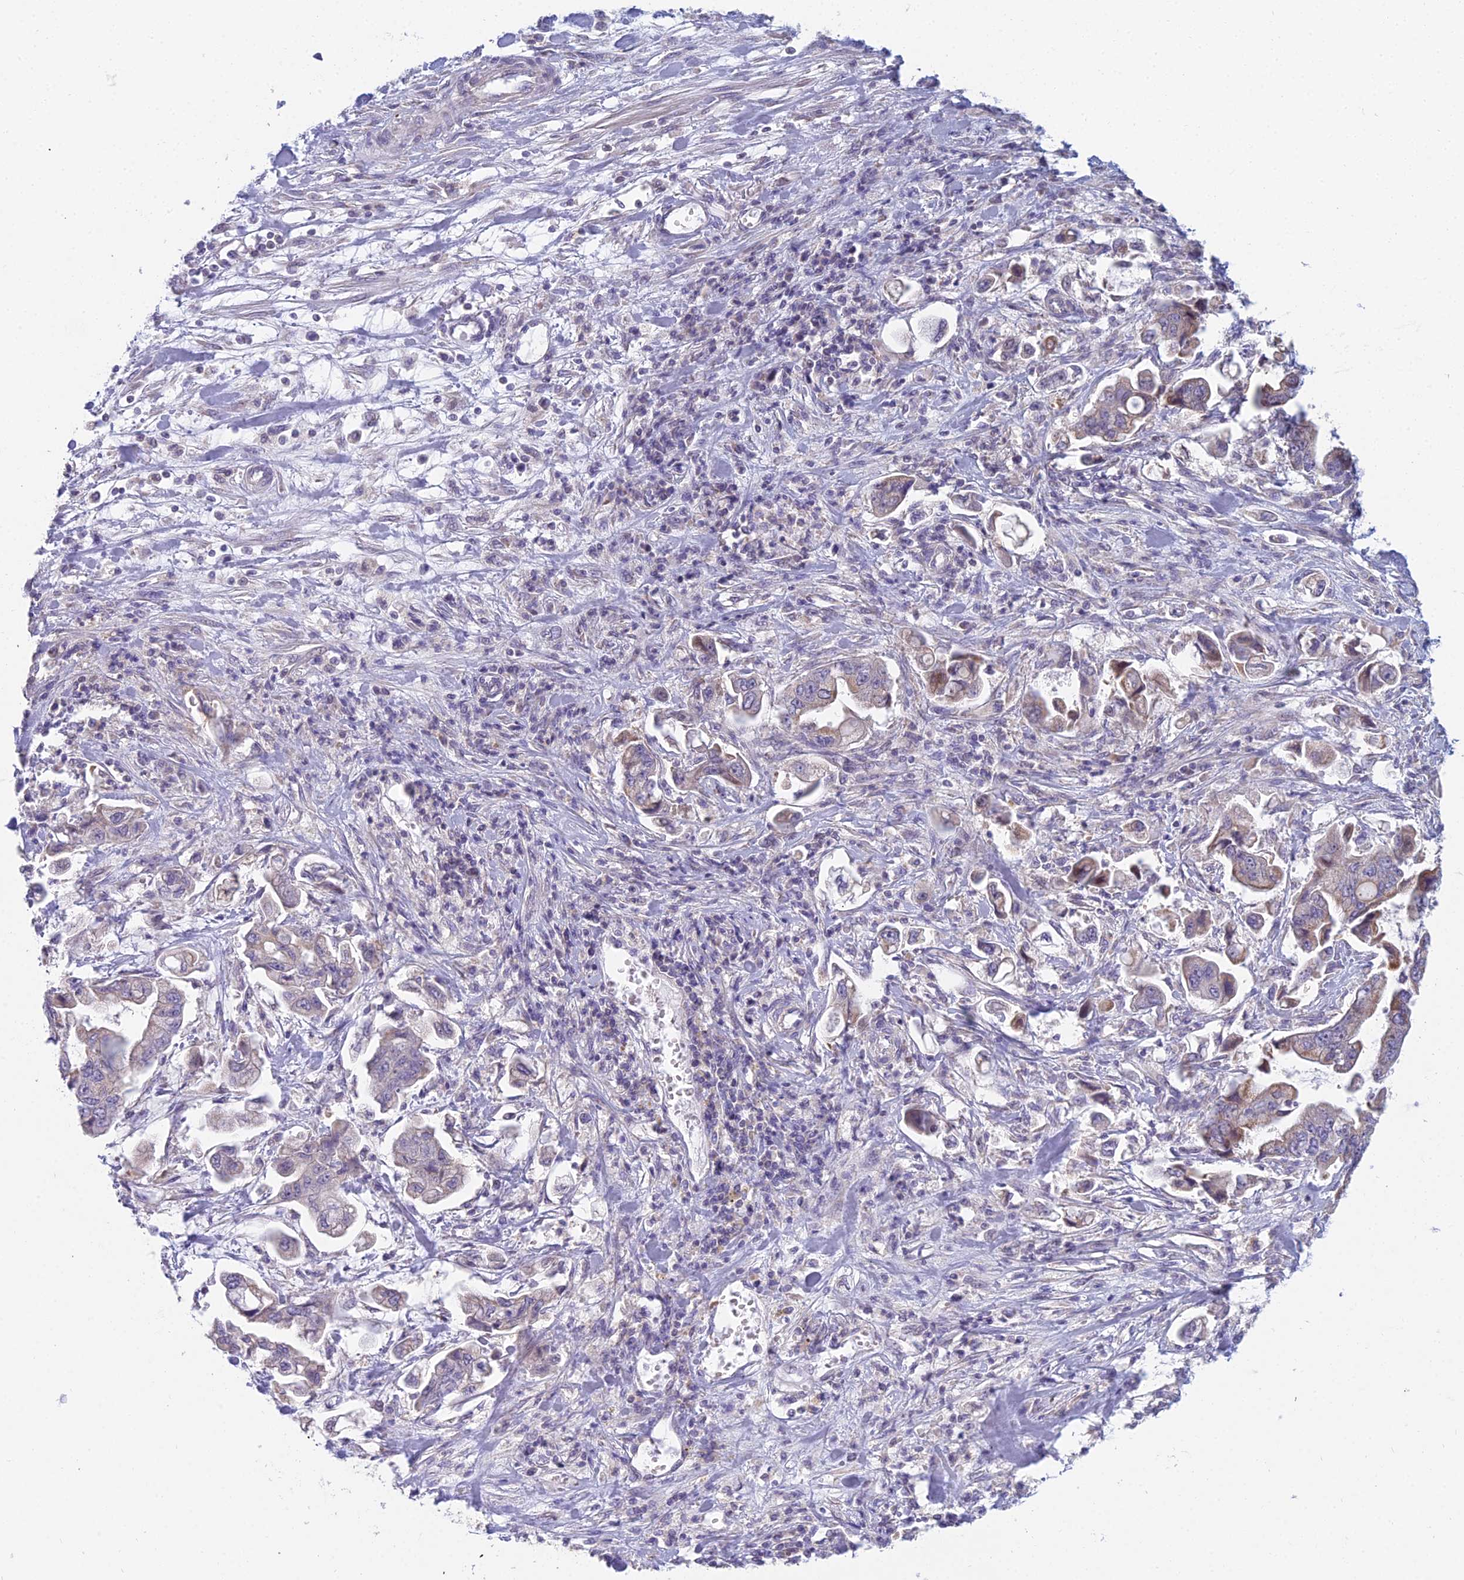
{"staining": {"intensity": "weak", "quantity": "<25%", "location": "cytoplasmic/membranous"}, "tissue": "stomach cancer", "cell_type": "Tumor cells", "image_type": "cancer", "snomed": [{"axis": "morphology", "description": "Adenocarcinoma, NOS"}, {"axis": "topography", "description": "Stomach"}], "caption": "A micrograph of human stomach cancer is negative for staining in tumor cells. (DAB (3,3'-diaminobenzidine) immunohistochemistry (IHC) visualized using brightfield microscopy, high magnification).", "gene": "CFAP206", "patient": {"sex": "male", "age": 62}}